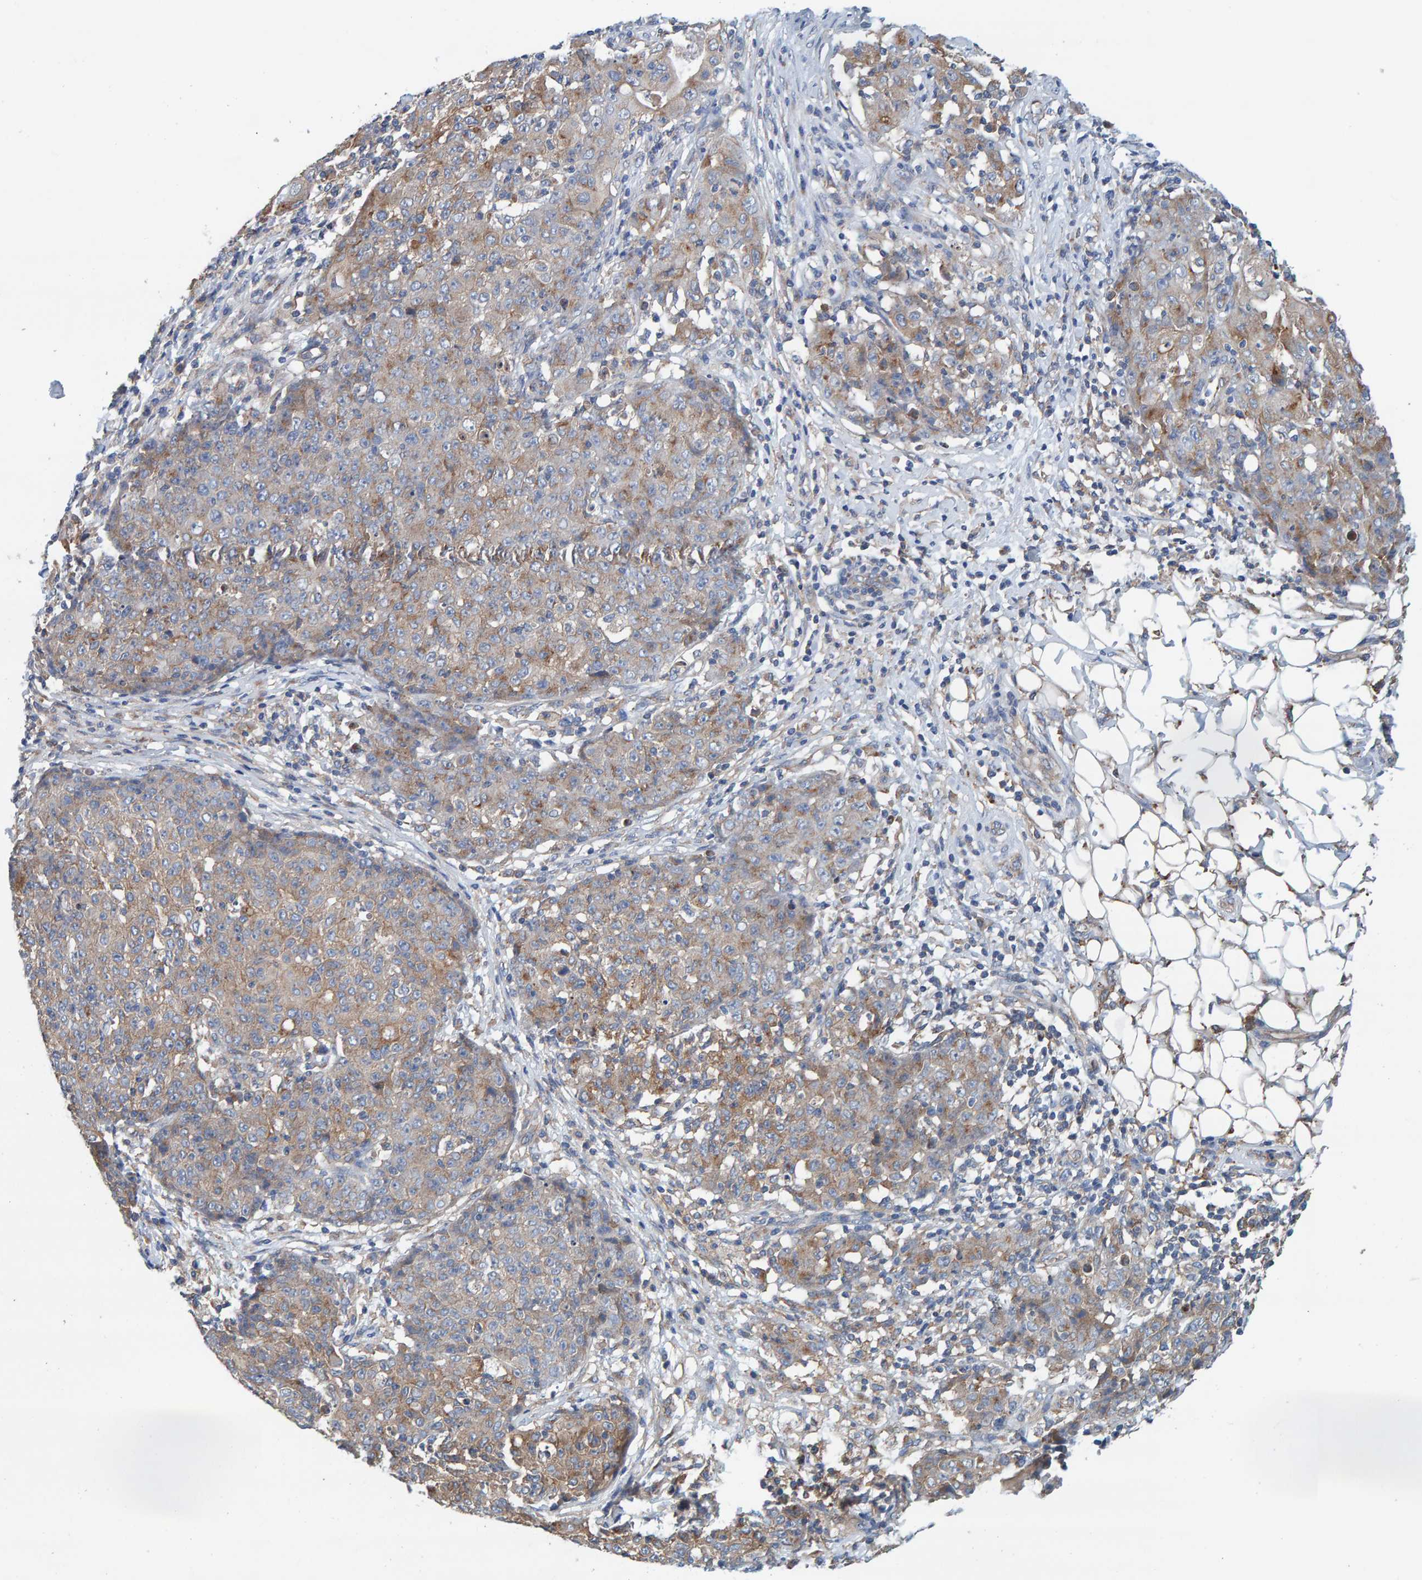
{"staining": {"intensity": "weak", "quantity": ">75%", "location": "cytoplasmic/membranous"}, "tissue": "ovarian cancer", "cell_type": "Tumor cells", "image_type": "cancer", "snomed": [{"axis": "morphology", "description": "Carcinoma, endometroid"}, {"axis": "topography", "description": "Ovary"}], "caption": "A low amount of weak cytoplasmic/membranous staining is seen in about >75% of tumor cells in endometroid carcinoma (ovarian) tissue. (brown staining indicates protein expression, while blue staining denotes nuclei).", "gene": "MKLN1", "patient": {"sex": "female", "age": 42}}